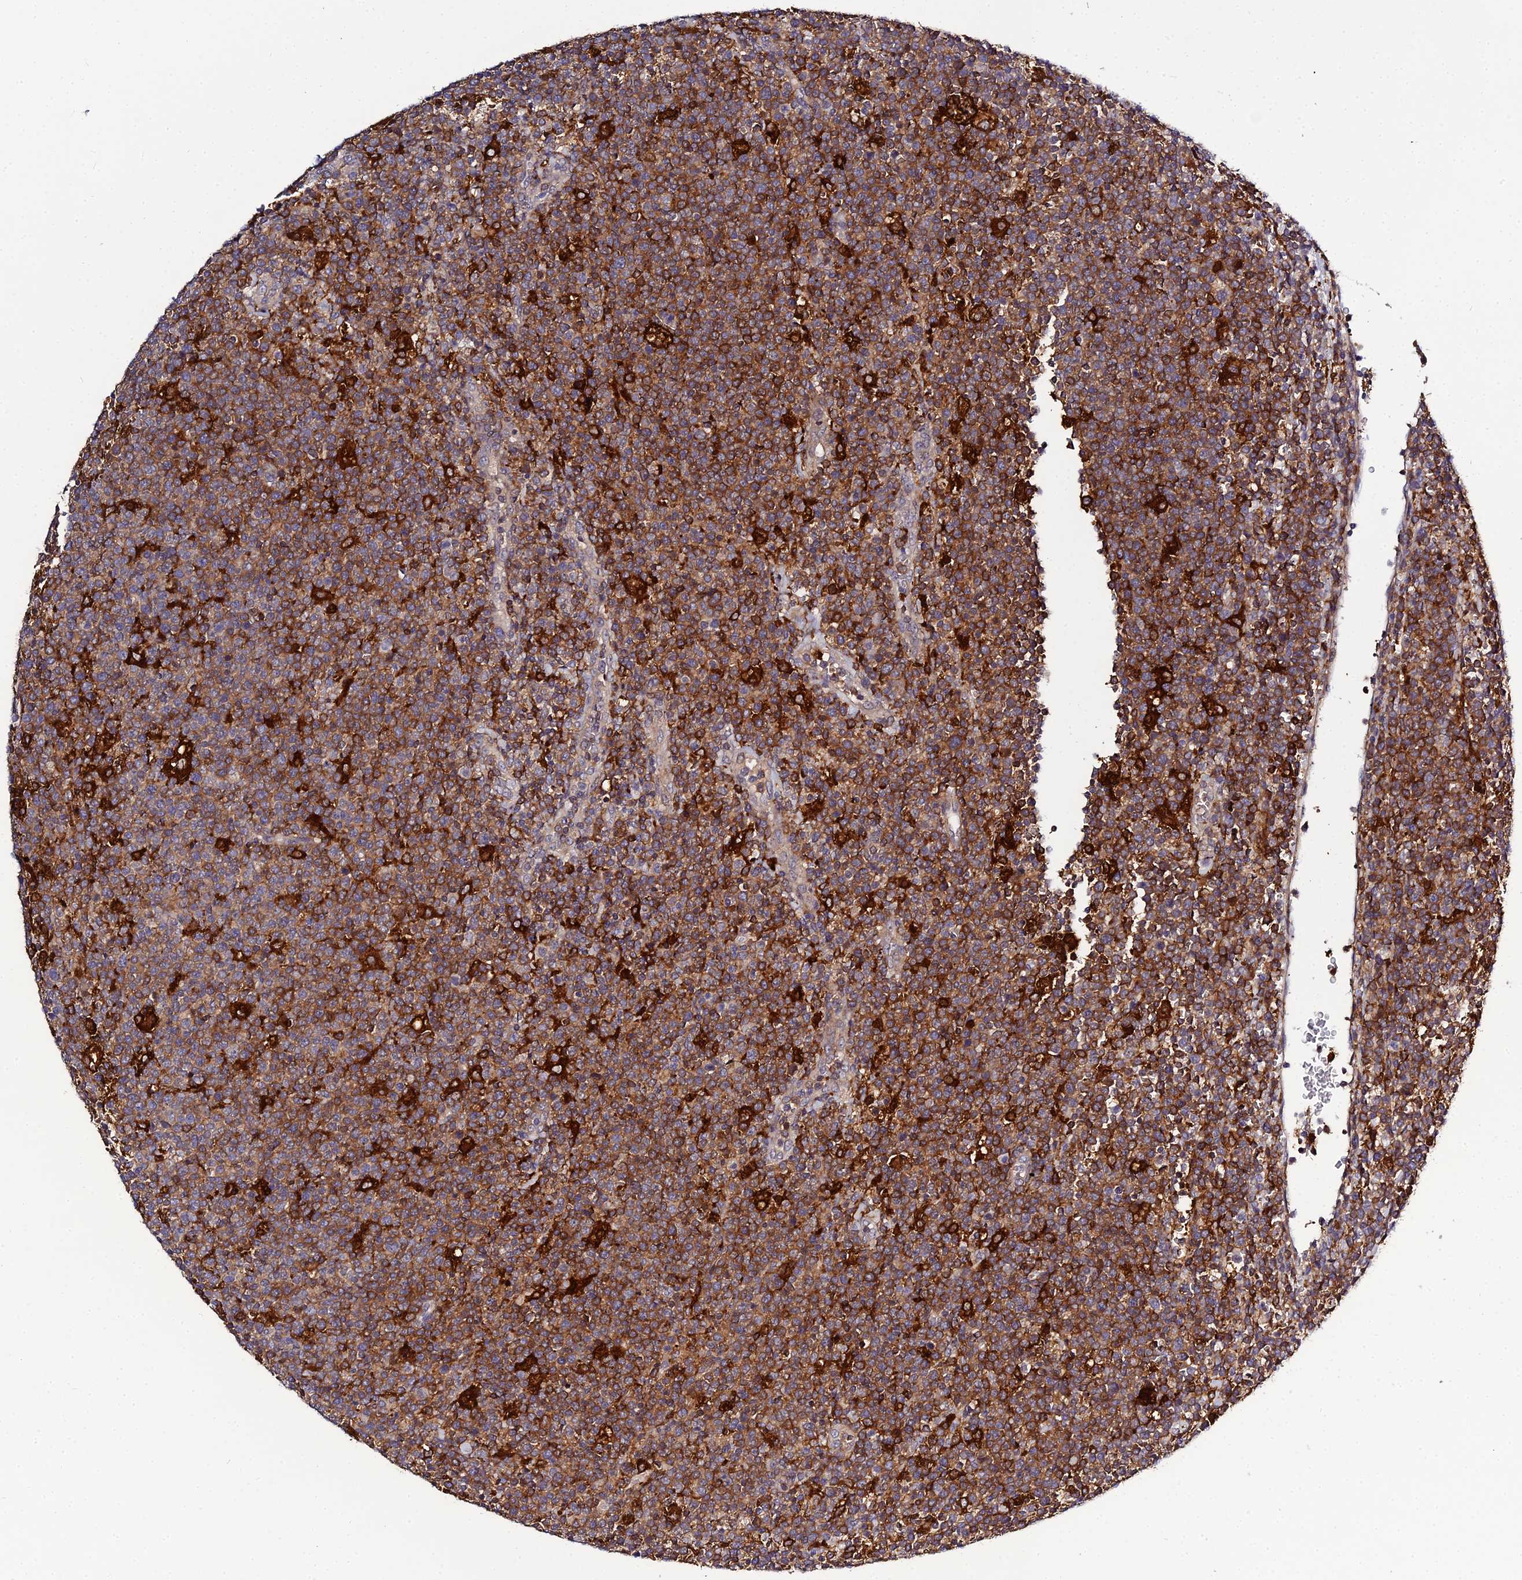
{"staining": {"intensity": "moderate", "quantity": ">75%", "location": "cytoplasmic/membranous"}, "tissue": "lymphoma", "cell_type": "Tumor cells", "image_type": "cancer", "snomed": [{"axis": "morphology", "description": "Malignant lymphoma, non-Hodgkin's type, High grade"}, {"axis": "topography", "description": "Lymph node"}], "caption": "Protein positivity by IHC reveals moderate cytoplasmic/membranous staining in about >75% of tumor cells in high-grade malignant lymphoma, non-Hodgkin's type.", "gene": "IL4I1", "patient": {"sex": "male", "age": 61}}